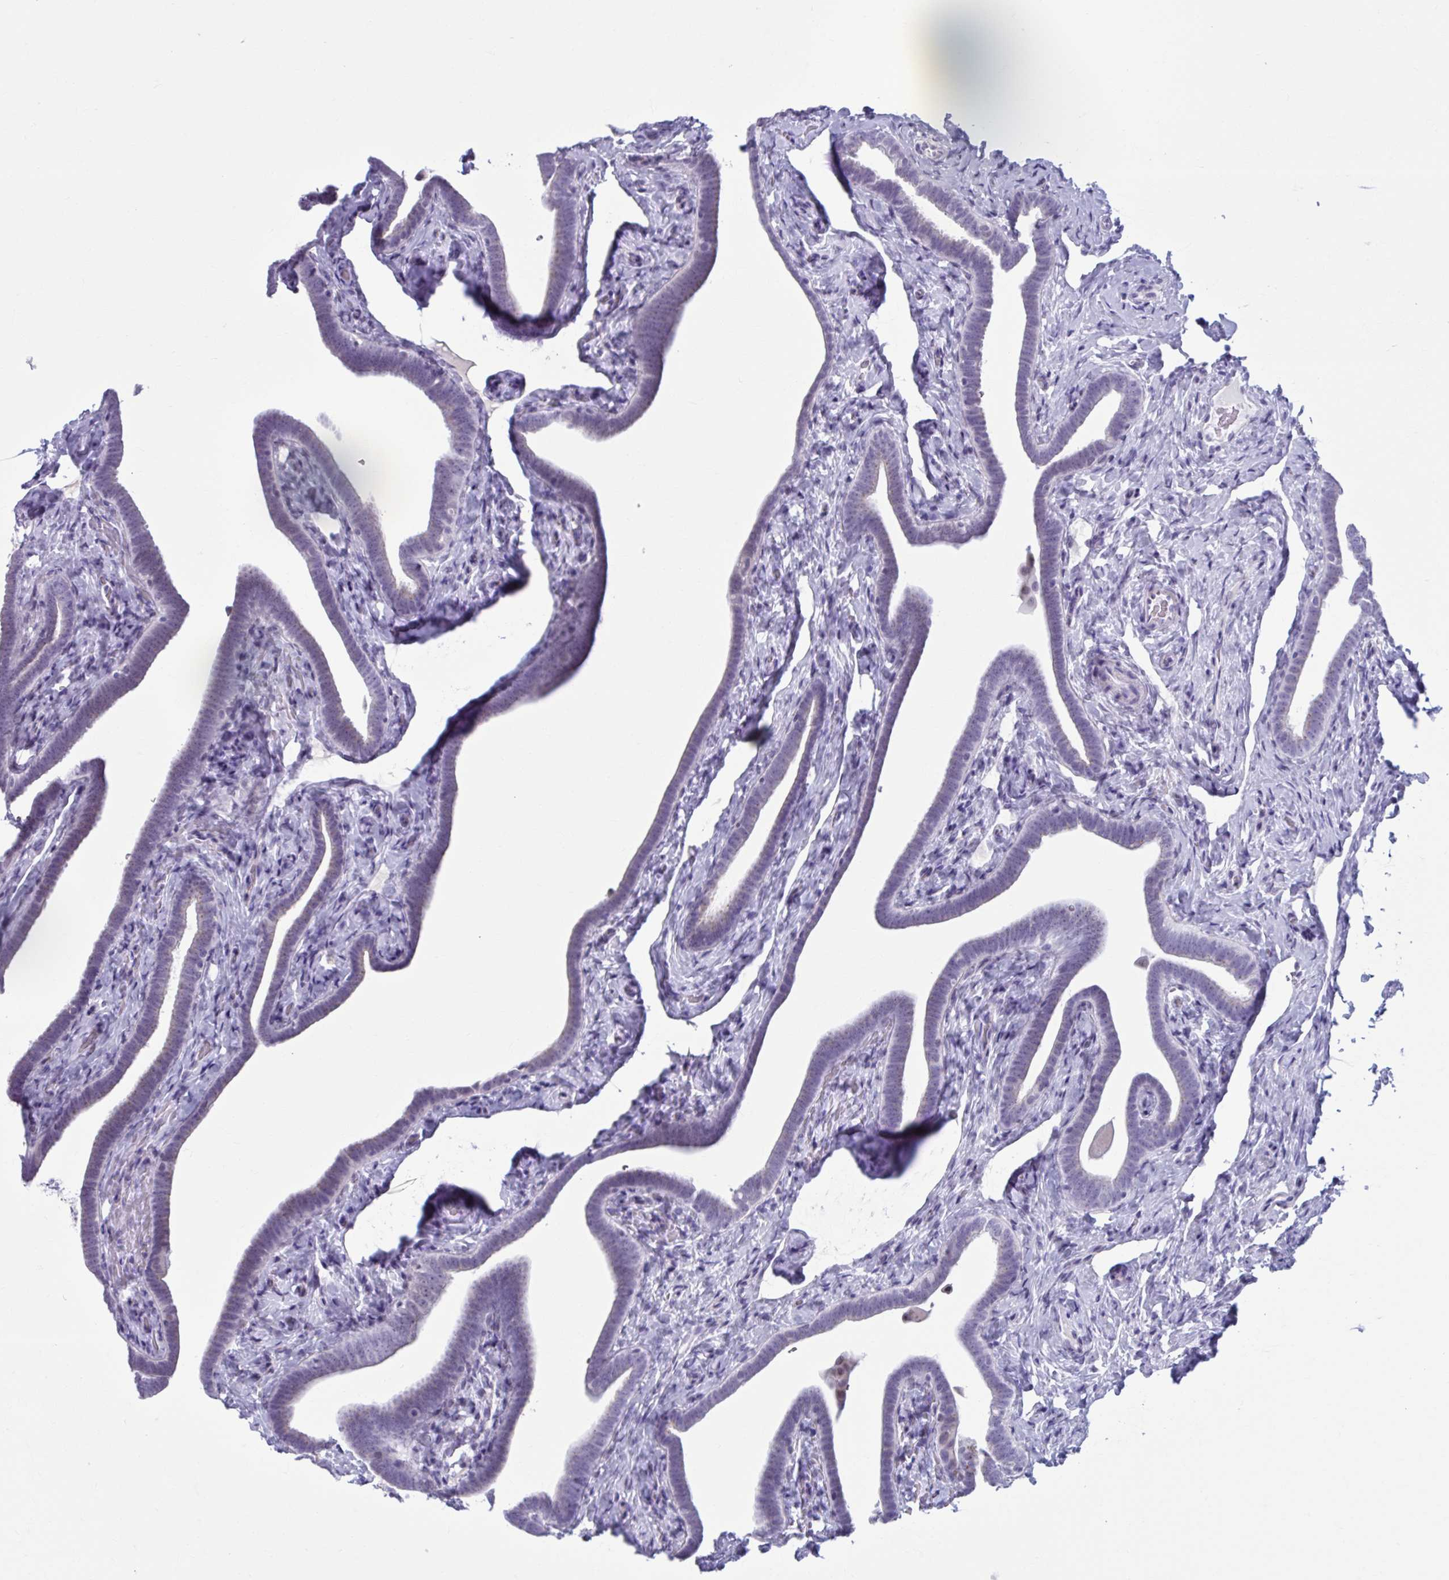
{"staining": {"intensity": "negative", "quantity": "none", "location": "none"}, "tissue": "fallopian tube", "cell_type": "Glandular cells", "image_type": "normal", "snomed": [{"axis": "morphology", "description": "Normal tissue, NOS"}, {"axis": "topography", "description": "Fallopian tube"}], "caption": "Glandular cells are negative for protein expression in unremarkable human fallopian tube. (Brightfield microscopy of DAB IHC at high magnification).", "gene": "ZNF682", "patient": {"sex": "female", "age": 69}}